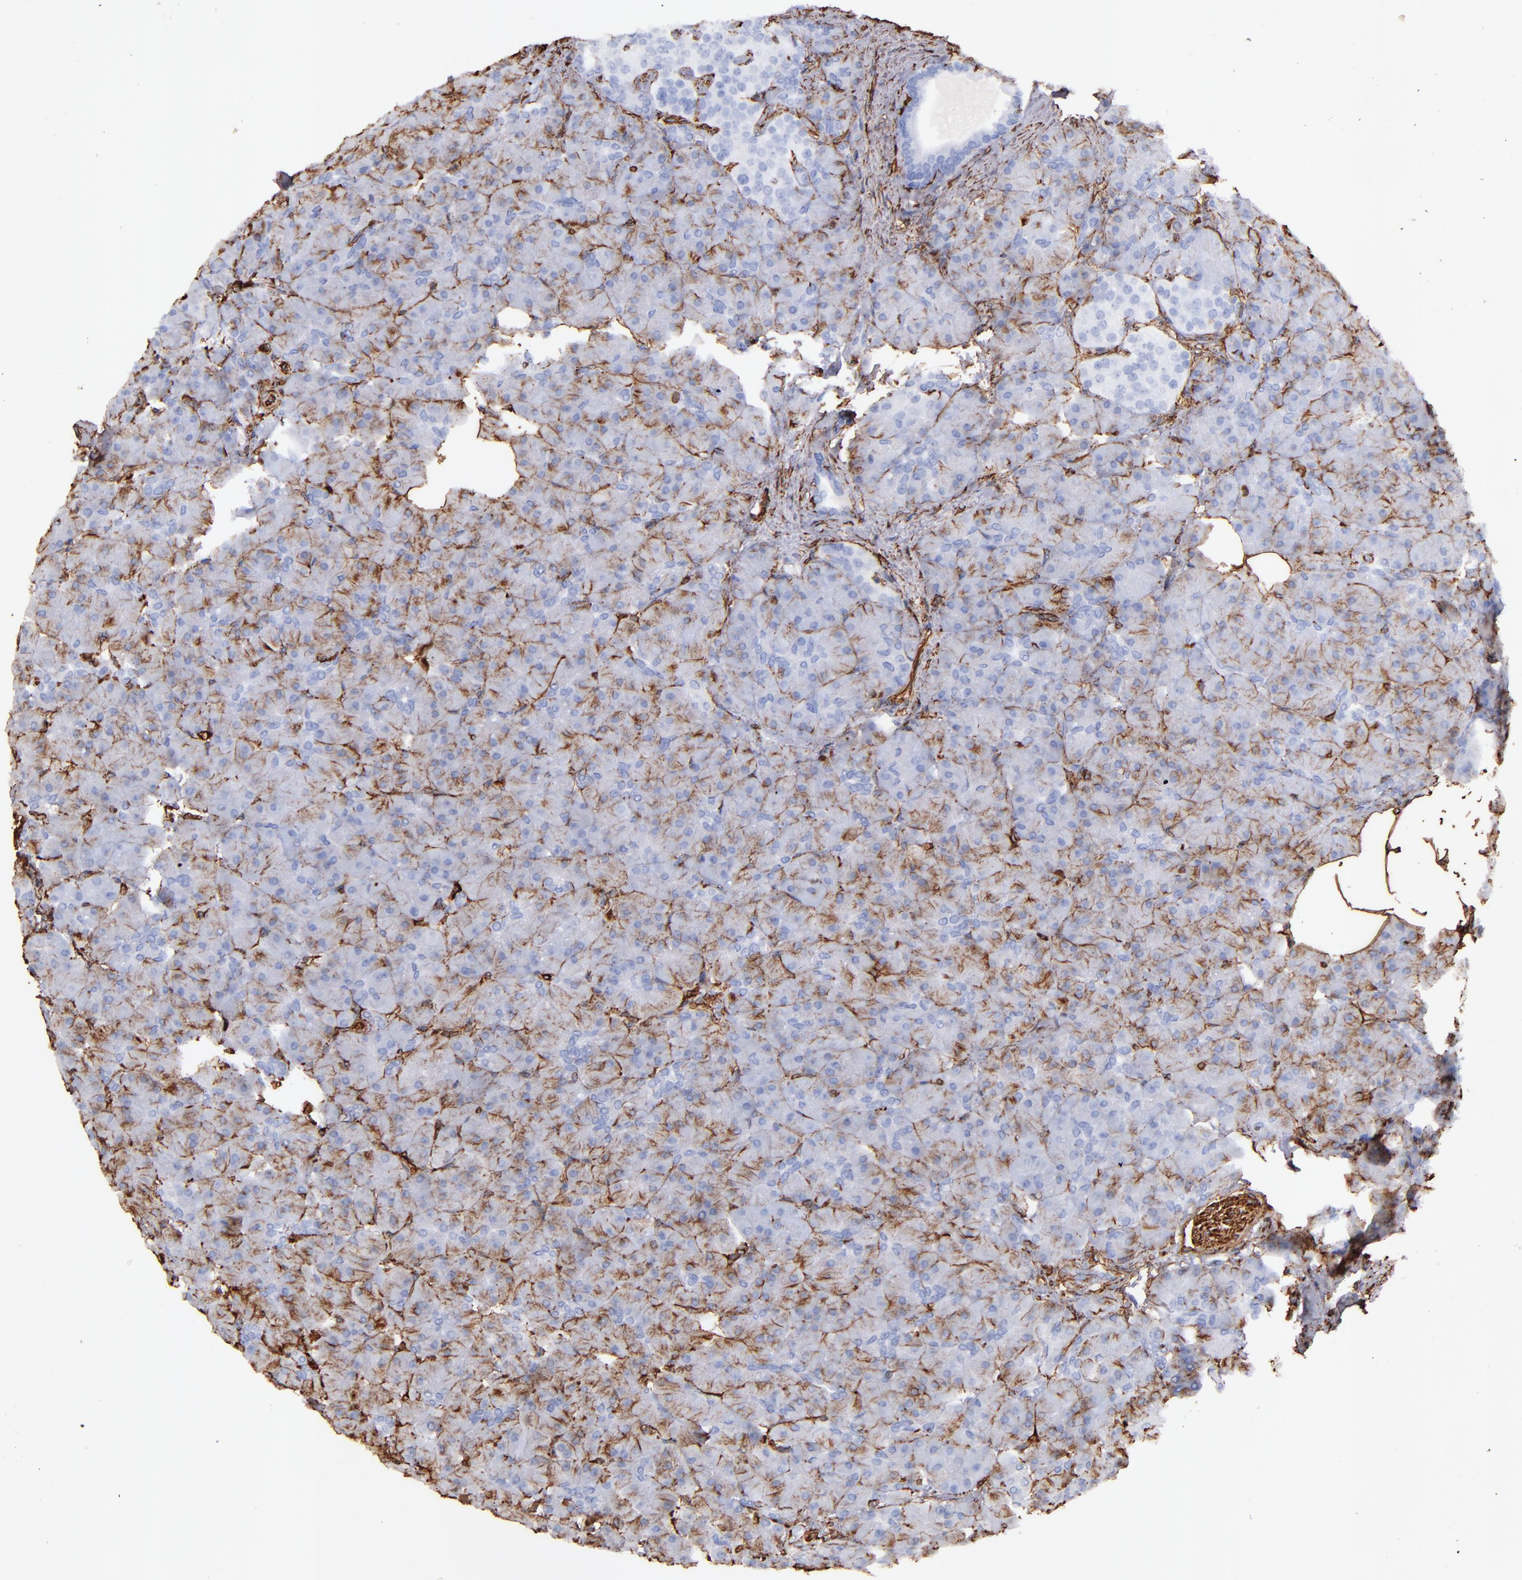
{"staining": {"intensity": "moderate", "quantity": "25%-75%", "location": "cytoplasmic/membranous"}, "tissue": "pancreas", "cell_type": "Exocrine glandular cells", "image_type": "normal", "snomed": [{"axis": "morphology", "description": "Normal tissue, NOS"}, {"axis": "topography", "description": "Pancreas"}], "caption": "Pancreas stained for a protein shows moderate cytoplasmic/membranous positivity in exocrine glandular cells.", "gene": "VIM", "patient": {"sex": "male", "age": 66}}